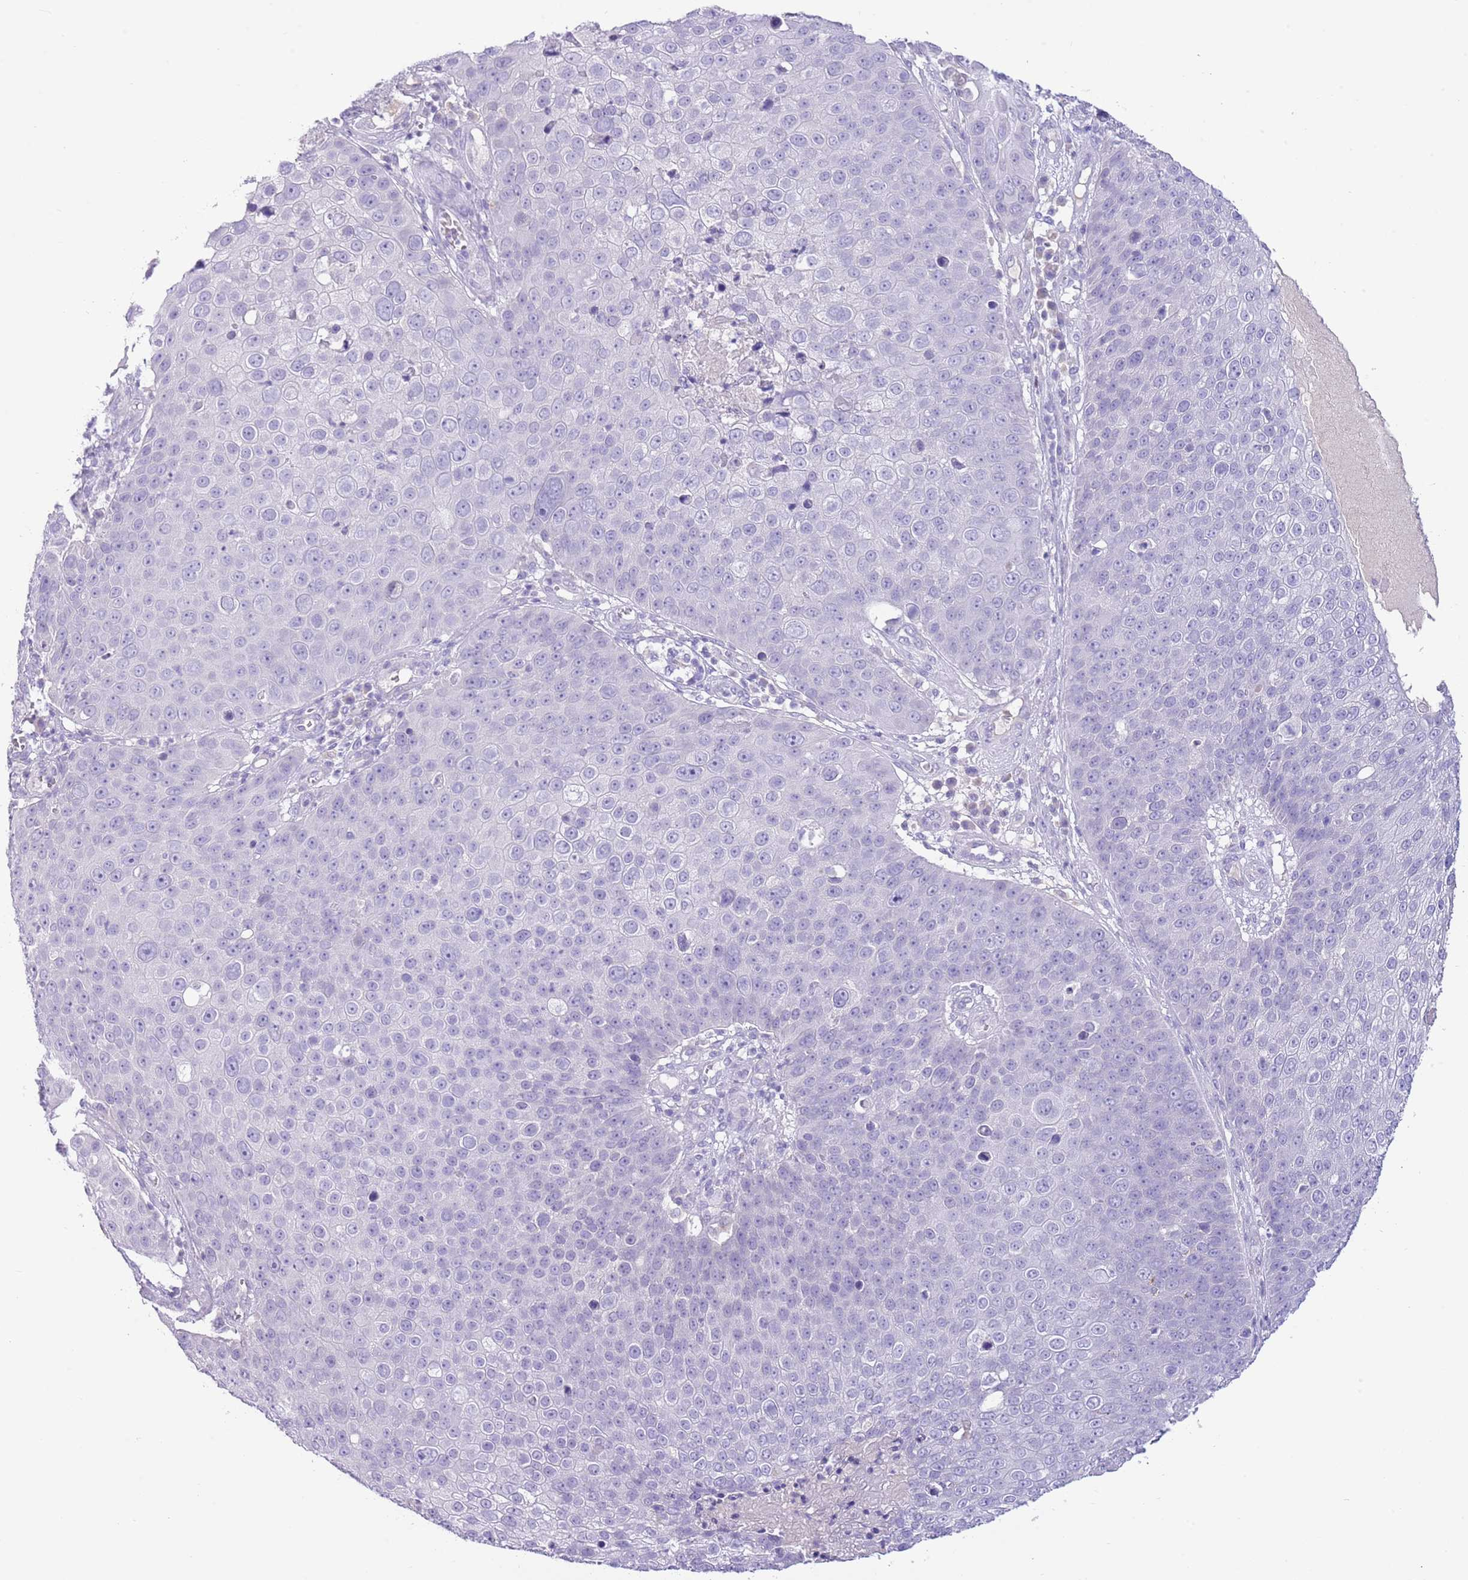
{"staining": {"intensity": "negative", "quantity": "none", "location": "none"}, "tissue": "skin cancer", "cell_type": "Tumor cells", "image_type": "cancer", "snomed": [{"axis": "morphology", "description": "Squamous cell carcinoma, NOS"}, {"axis": "topography", "description": "Skin"}], "caption": "Protein analysis of skin cancer displays no significant expression in tumor cells.", "gene": "TOX2", "patient": {"sex": "male", "age": 71}}